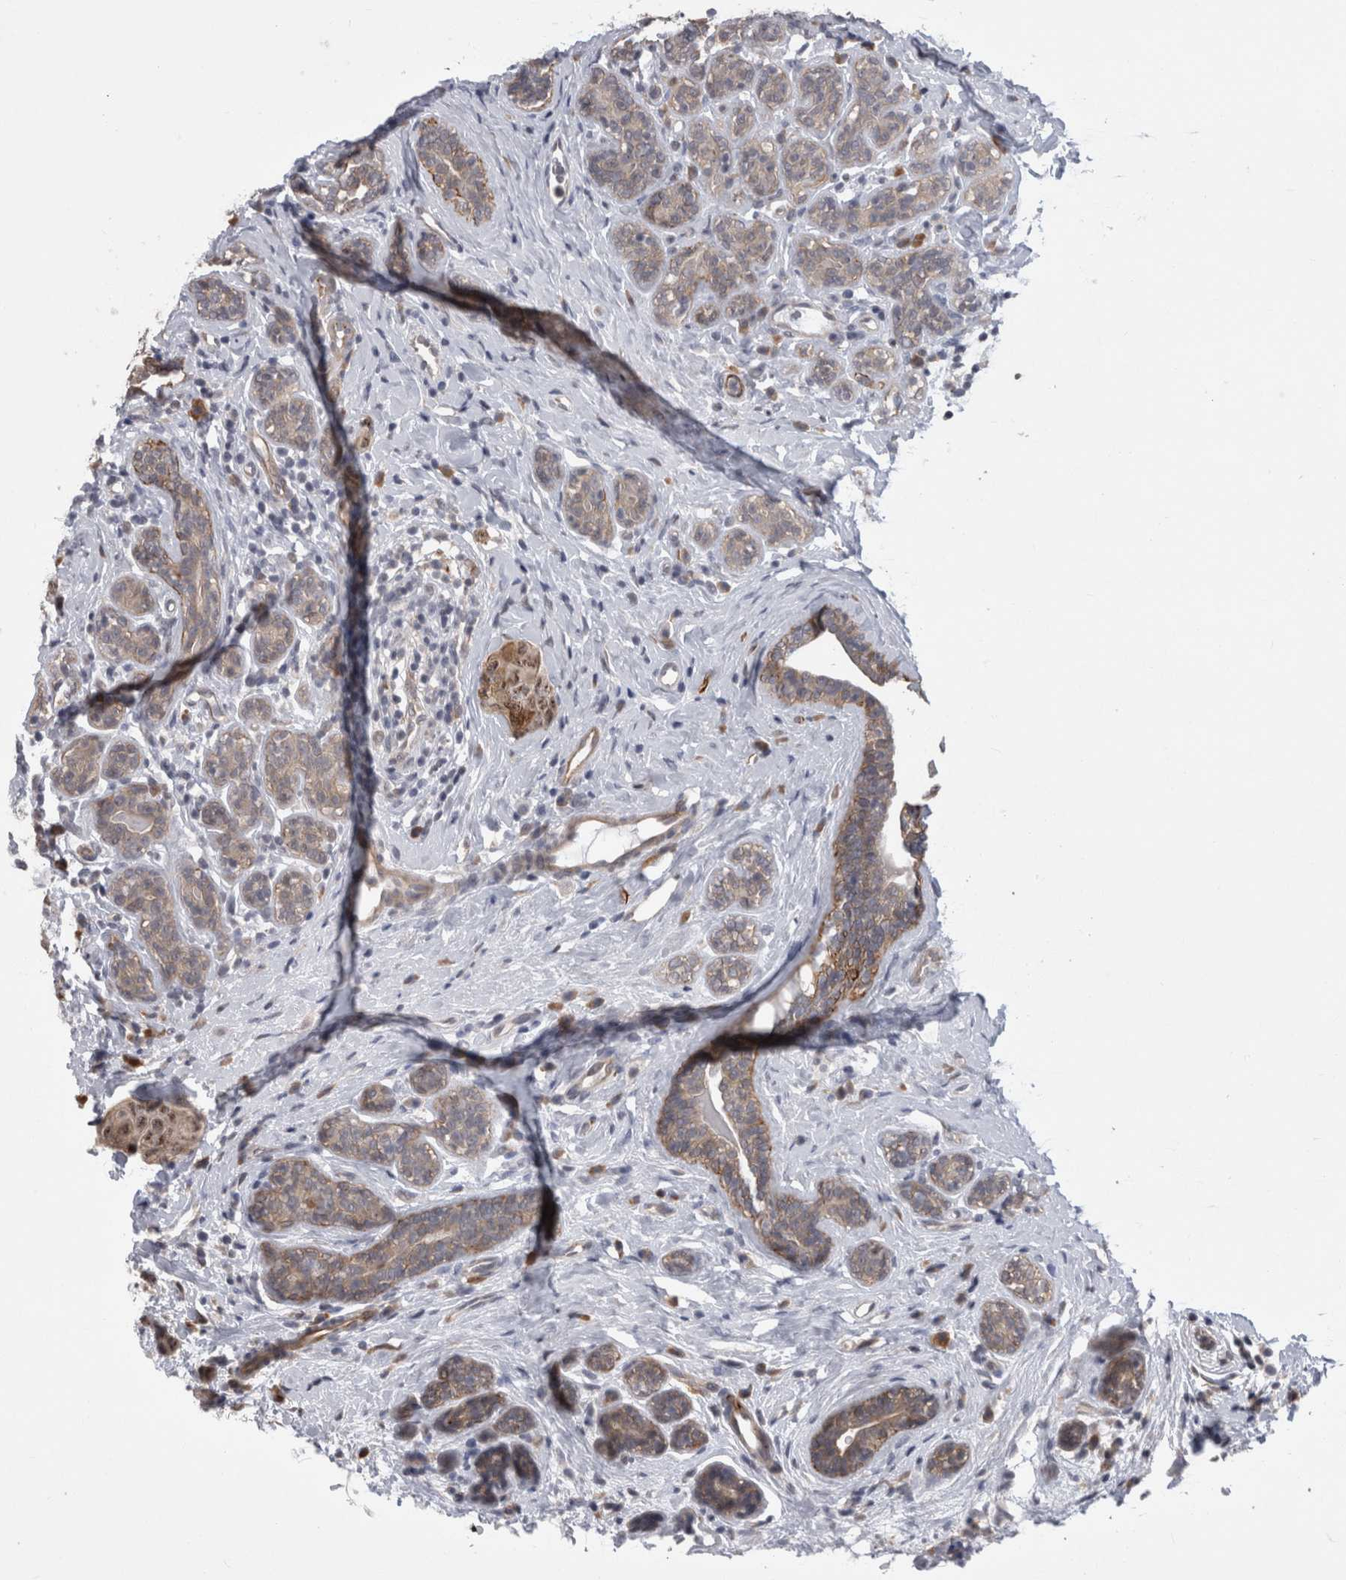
{"staining": {"intensity": "weak", "quantity": ">75%", "location": "nuclear"}, "tissue": "breast cancer", "cell_type": "Tumor cells", "image_type": "cancer", "snomed": [{"axis": "morphology", "description": "Normal tissue, NOS"}, {"axis": "morphology", "description": "Duct carcinoma"}, {"axis": "topography", "description": "Breast"}], "caption": "There is low levels of weak nuclear staining in tumor cells of breast cancer, as demonstrated by immunohistochemical staining (brown color).", "gene": "FAM83H", "patient": {"sex": "female", "age": 40}}